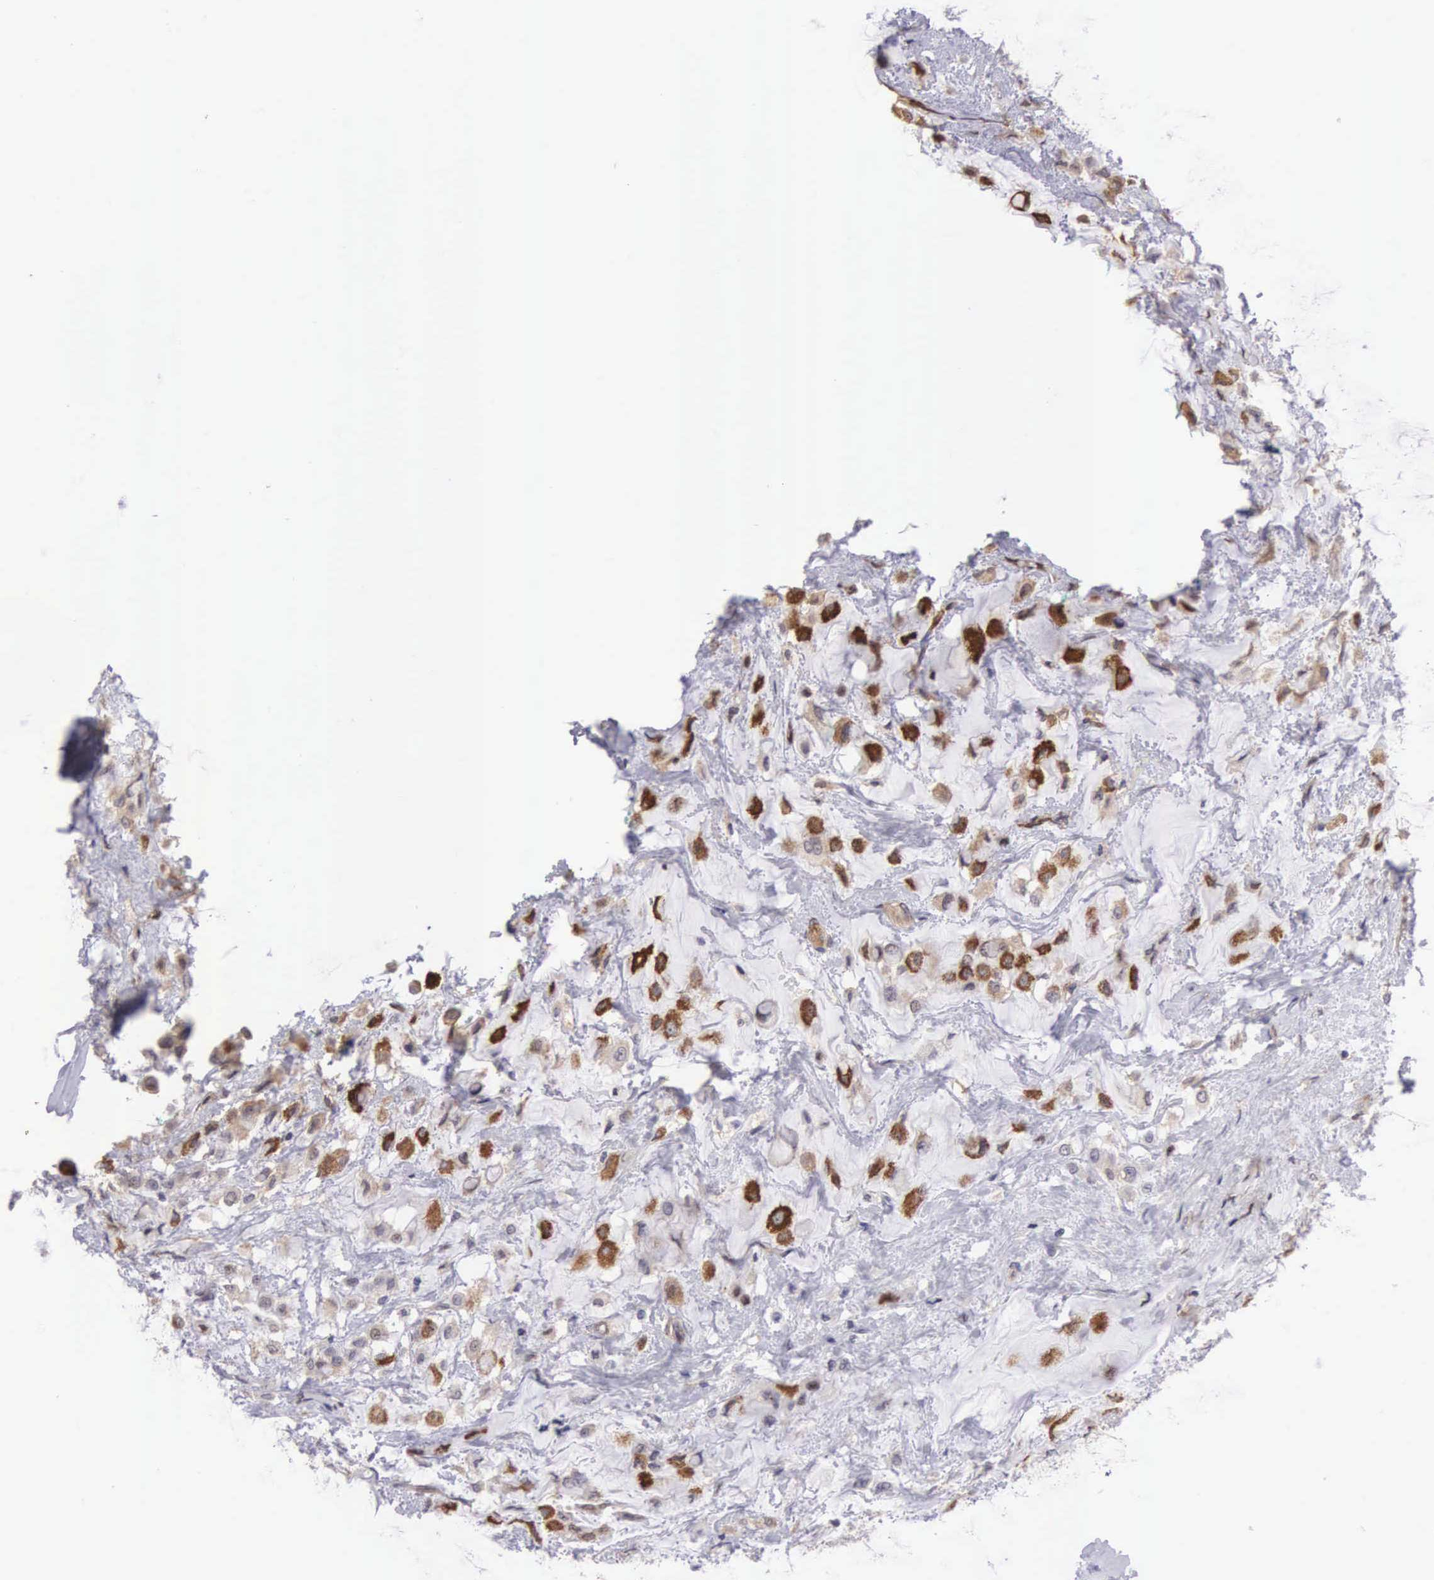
{"staining": {"intensity": "moderate", "quantity": "25%-75%", "location": "cytoplasmic/membranous"}, "tissue": "breast cancer", "cell_type": "Tumor cells", "image_type": "cancer", "snomed": [{"axis": "morphology", "description": "Lobular carcinoma"}, {"axis": "topography", "description": "Breast"}], "caption": "Human breast lobular carcinoma stained with a brown dye demonstrates moderate cytoplasmic/membranous positive positivity in about 25%-75% of tumor cells.", "gene": "EMID1", "patient": {"sex": "female", "age": 85}}